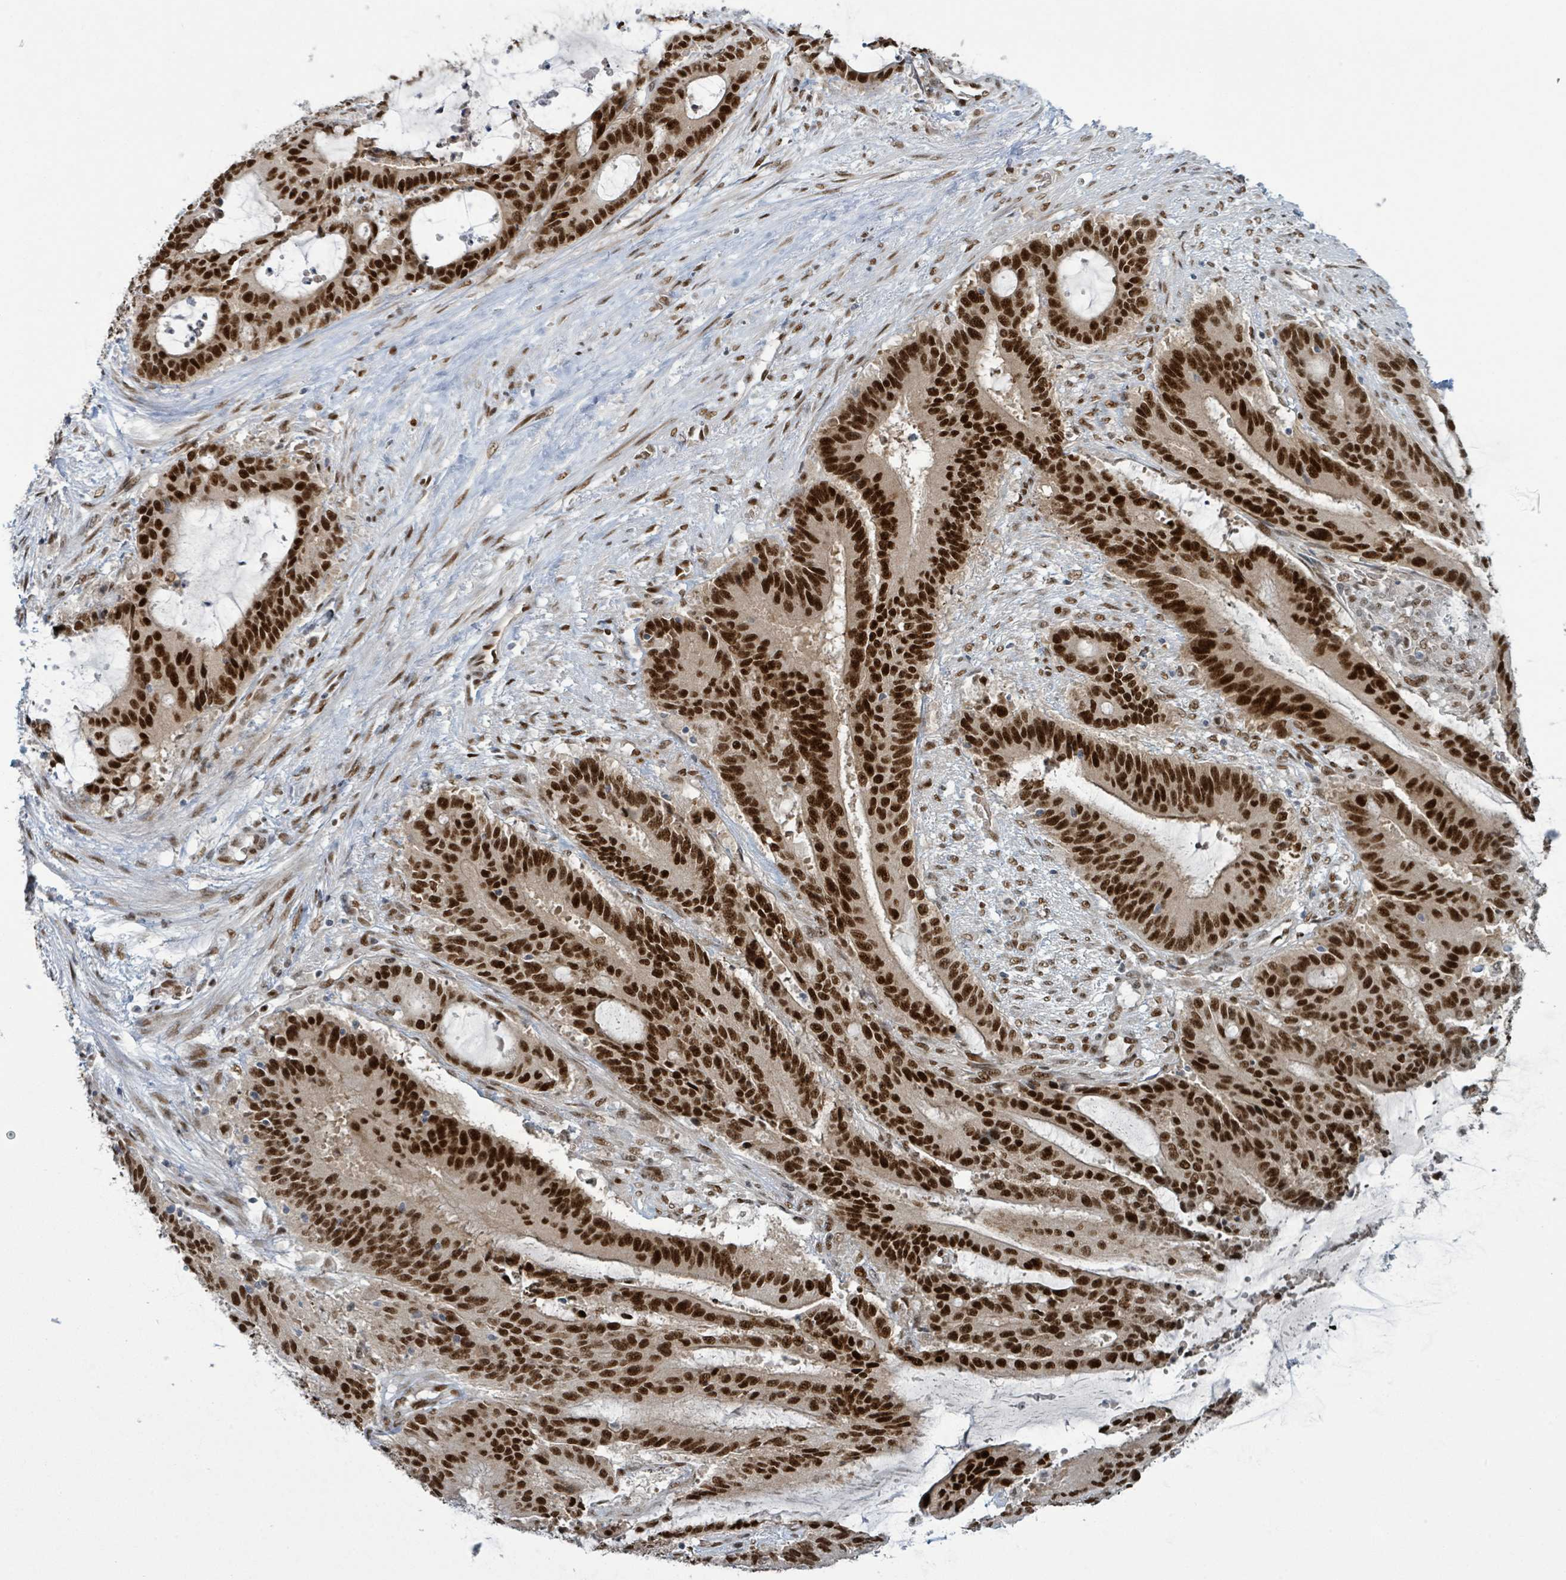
{"staining": {"intensity": "strong", "quantity": ">75%", "location": "nuclear"}, "tissue": "liver cancer", "cell_type": "Tumor cells", "image_type": "cancer", "snomed": [{"axis": "morphology", "description": "Normal tissue, NOS"}, {"axis": "morphology", "description": "Cholangiocarcinoma"}, {"axis": "topography", "description": "Liver"}, {"axis": "topography", "description": "Peripheral nerve tissue"}], "caption": "A high-resolution histopathology image shows IHC staining of liver cholangiocarcinoma, which displays strong nuclear staining in about >75% of tumor cells.", "gene": "KLF3", "patient": {"sex": "female", "age": 73}}